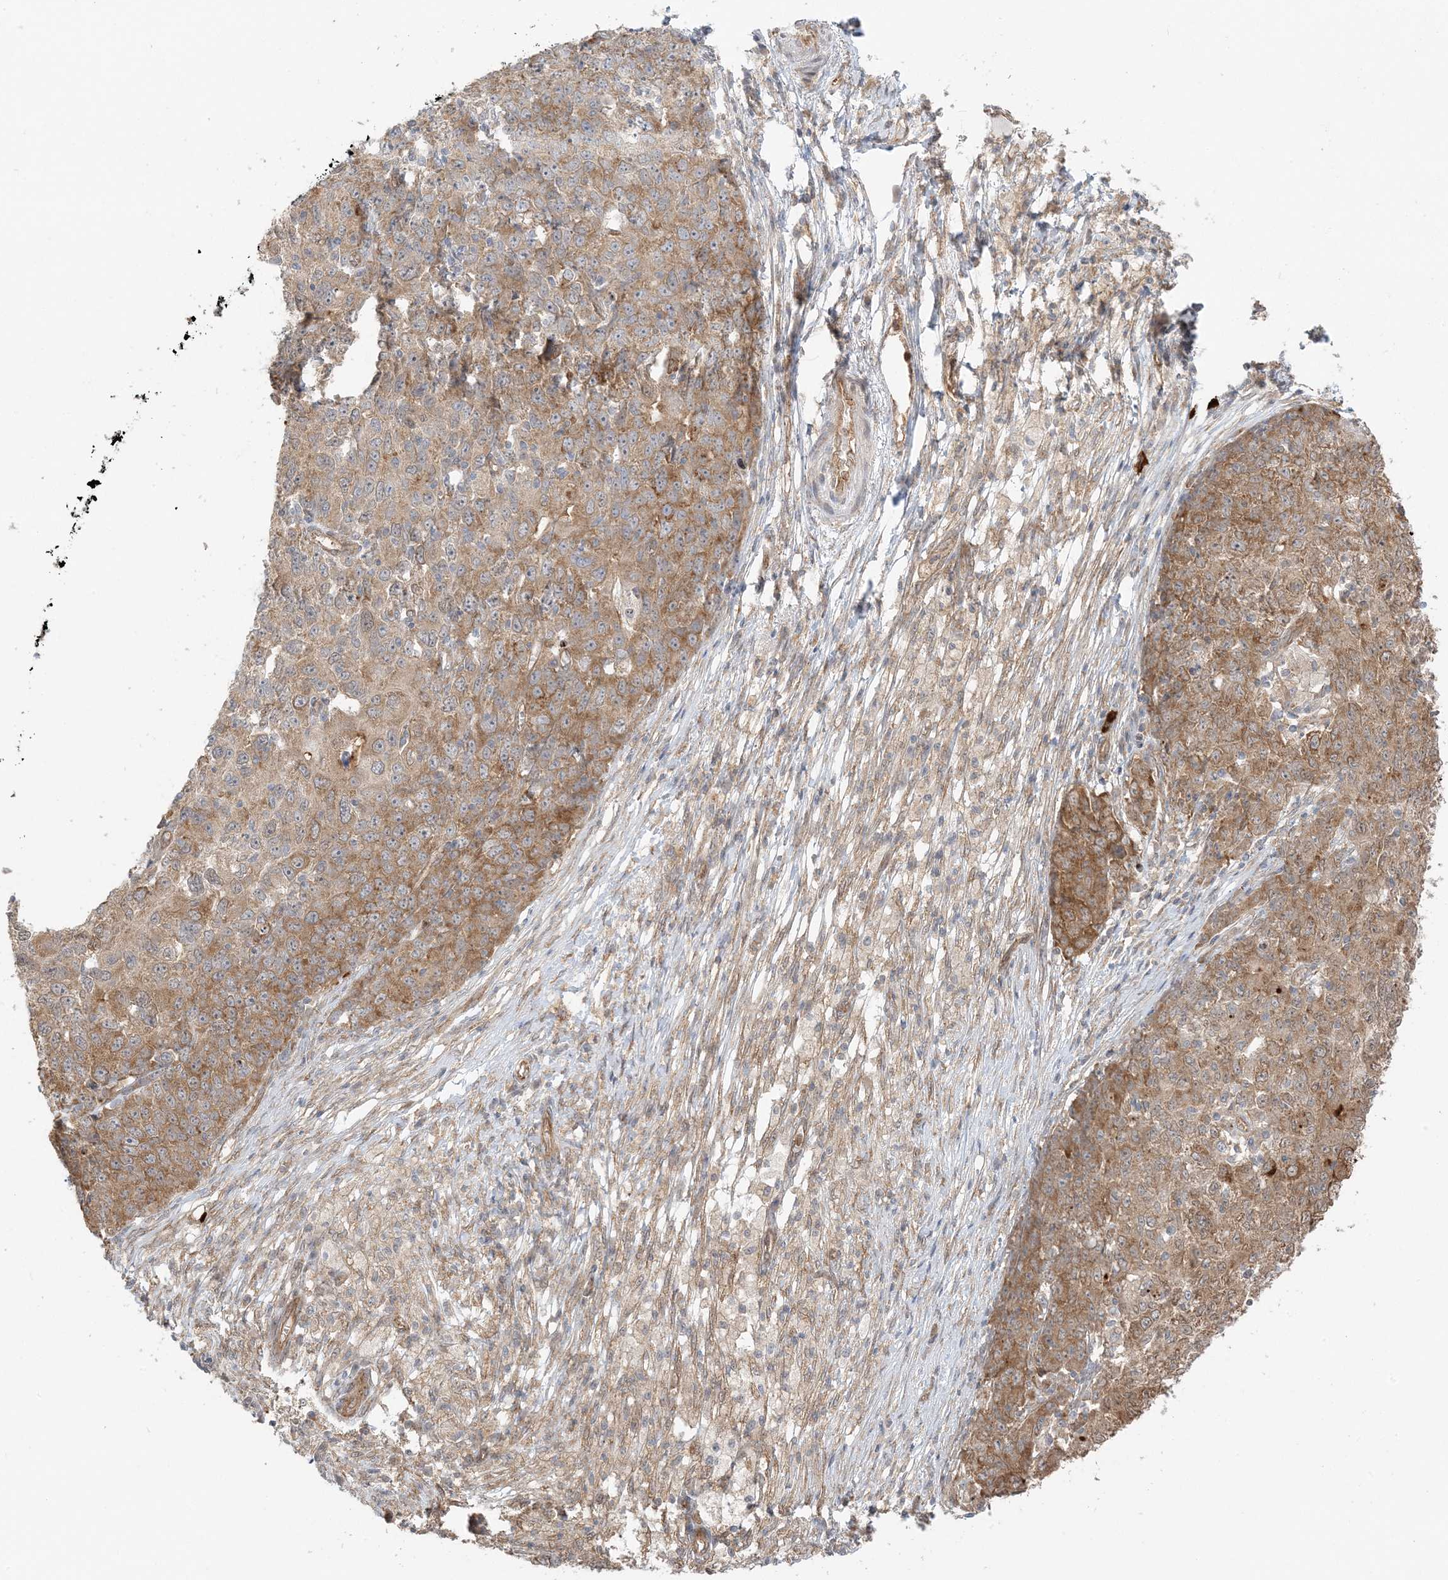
{"staining": {"intensity": "moderate", "quantity": ">75%", "location": "cytoplasmic/membranous"}, "tissue": "ovarian cancer", "cell_type": "Tumor cells", "image_type": "cancer", "snomed": [{"axis": "morphology", "description": "Carcinoma, endometroid"}, {"axis": "topography", "description": "Ovary"}], "caption": "Immunohistochemical staining of ovarian cancer (endometroid carcinoma) displays medium levels of moderate cytoplasmic/membranous expression in about >75% of tumor cells.", "gene": "UBAP2L", "patient": {"sex": "female", "age": 42}}